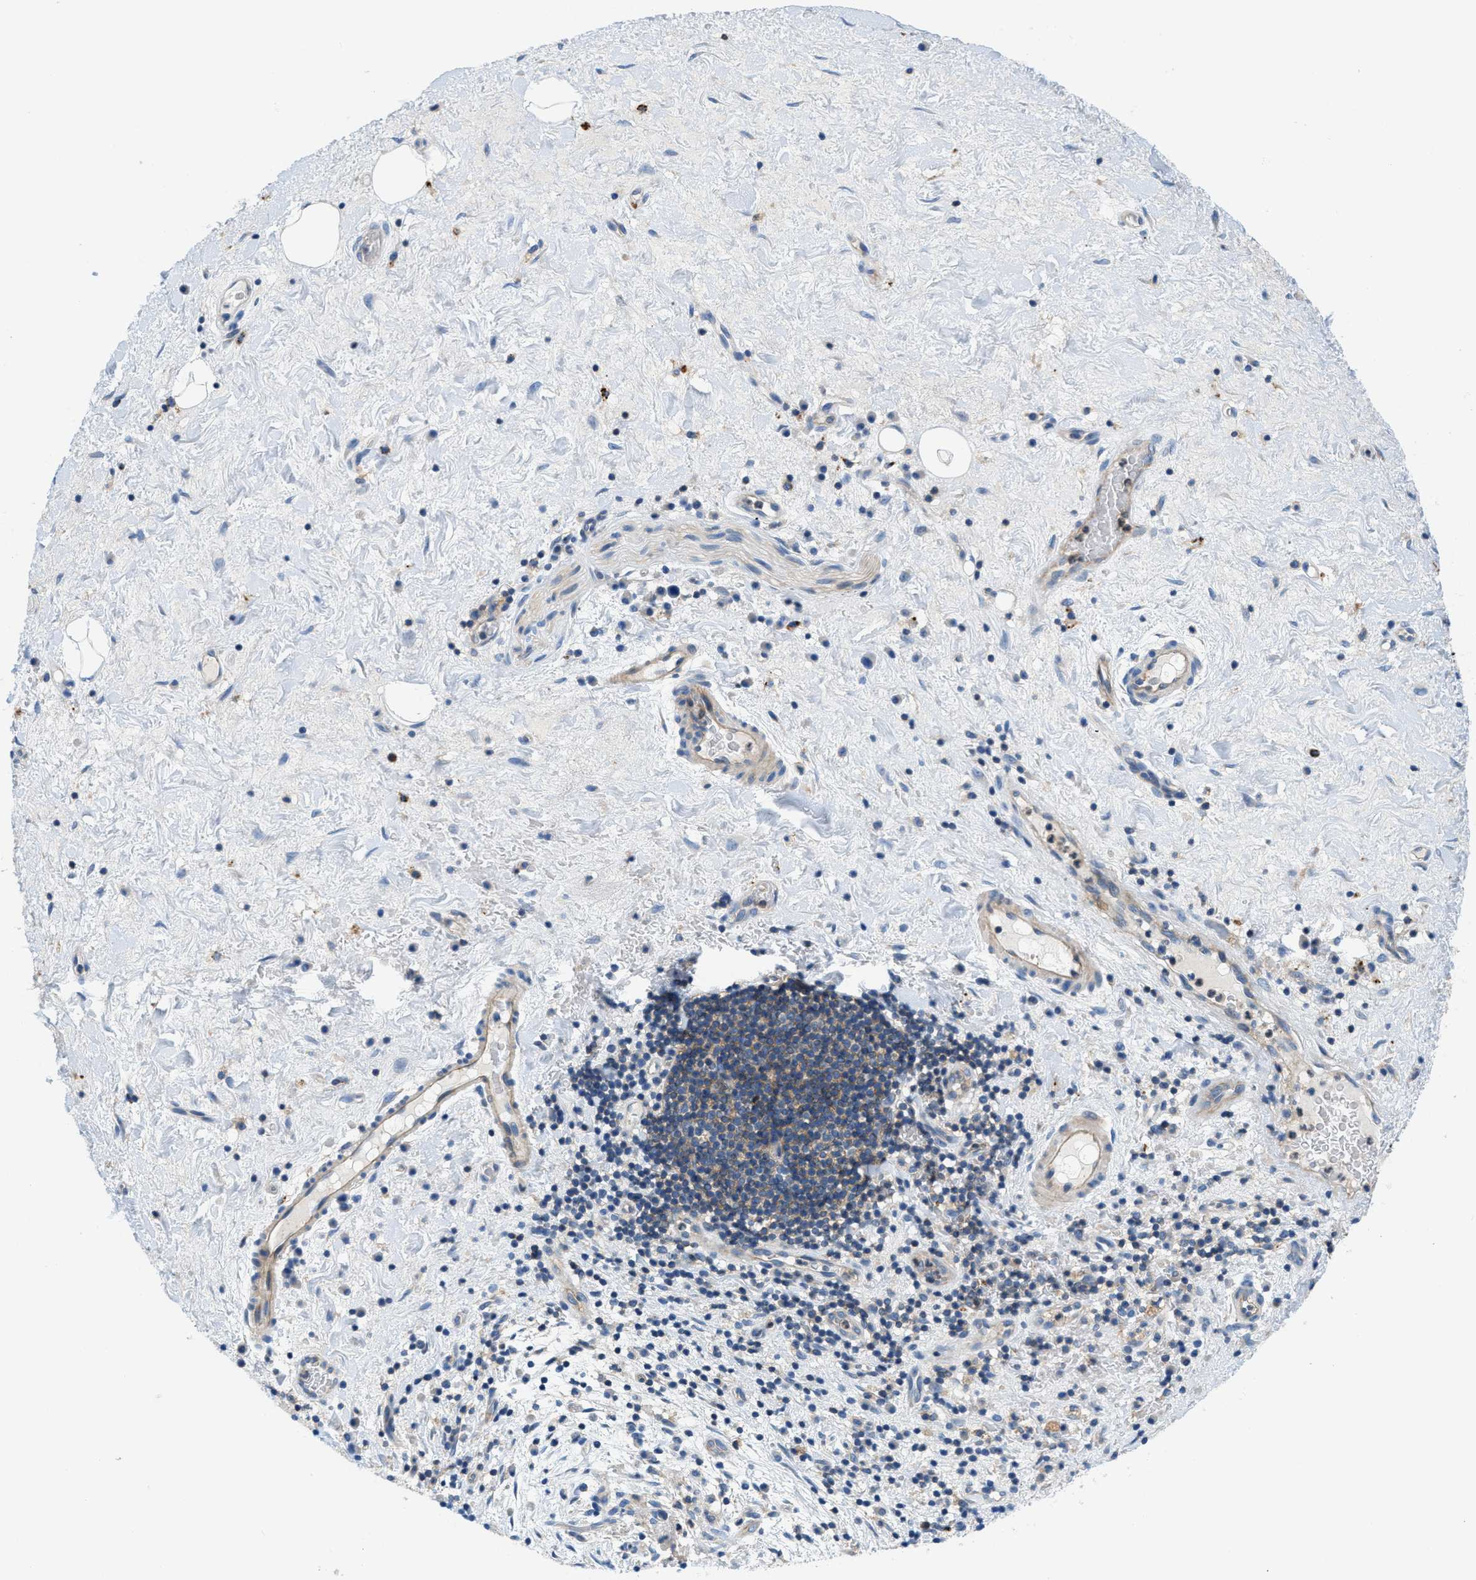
{"staining": {"intensity": "weak", "quantity": ">75%", "location": "cytoplasmic/membranous"}, "tissue": "liver cancer", "cell_type": "Tumor cells", "image_type": "cancer", "snomed": [{"axis": "morphology", "description": "Cholangiocarcinoma"}, {"axis": "topography", "description": "Liver"}], "caption": "Liver cancer stained with a protein marker shows weak staining in tumor cells.", "gene": "ORAI1", "patient": {"sex": "female", "age": 38}}